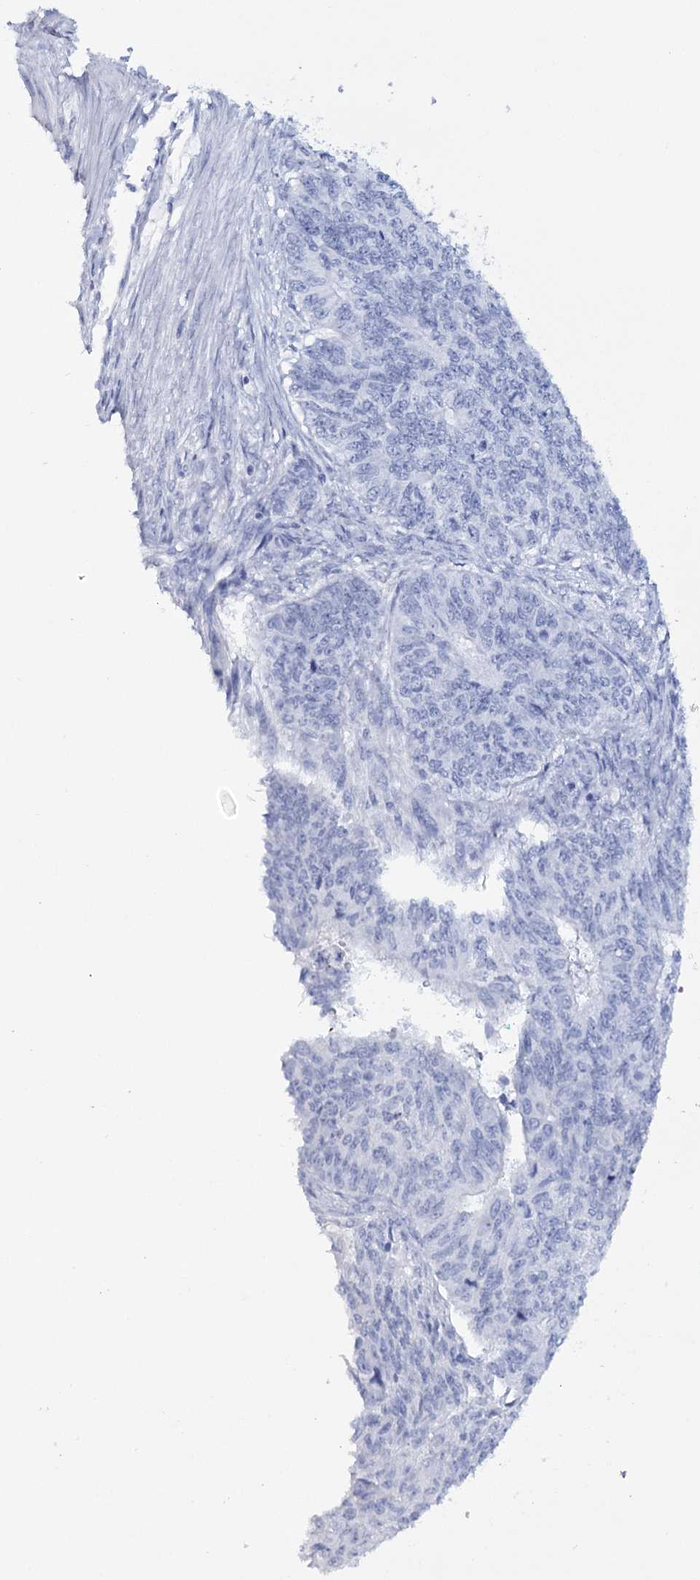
{"staining": {"intensity": "weak", "quantity": "<25%", "location": "cytoplasmic/membranous"}, "tissue": "endometrial cancer", "cell_type": "Tumor cells", "image_type": "cancer", "snomed": [{"axis": "morphology", "description": "Adenocarcinoma, NOS"}, {"axis": "topography", "description": "Endometrium"}], "caption": "Tumor cells are negative for brown protein staining in endometrial cancer. (DAB (3,3'-diaminobenzidine) IHC, high magnification).", "gene": "RNF186", "patient": {"sex": "female", "age": 32}}